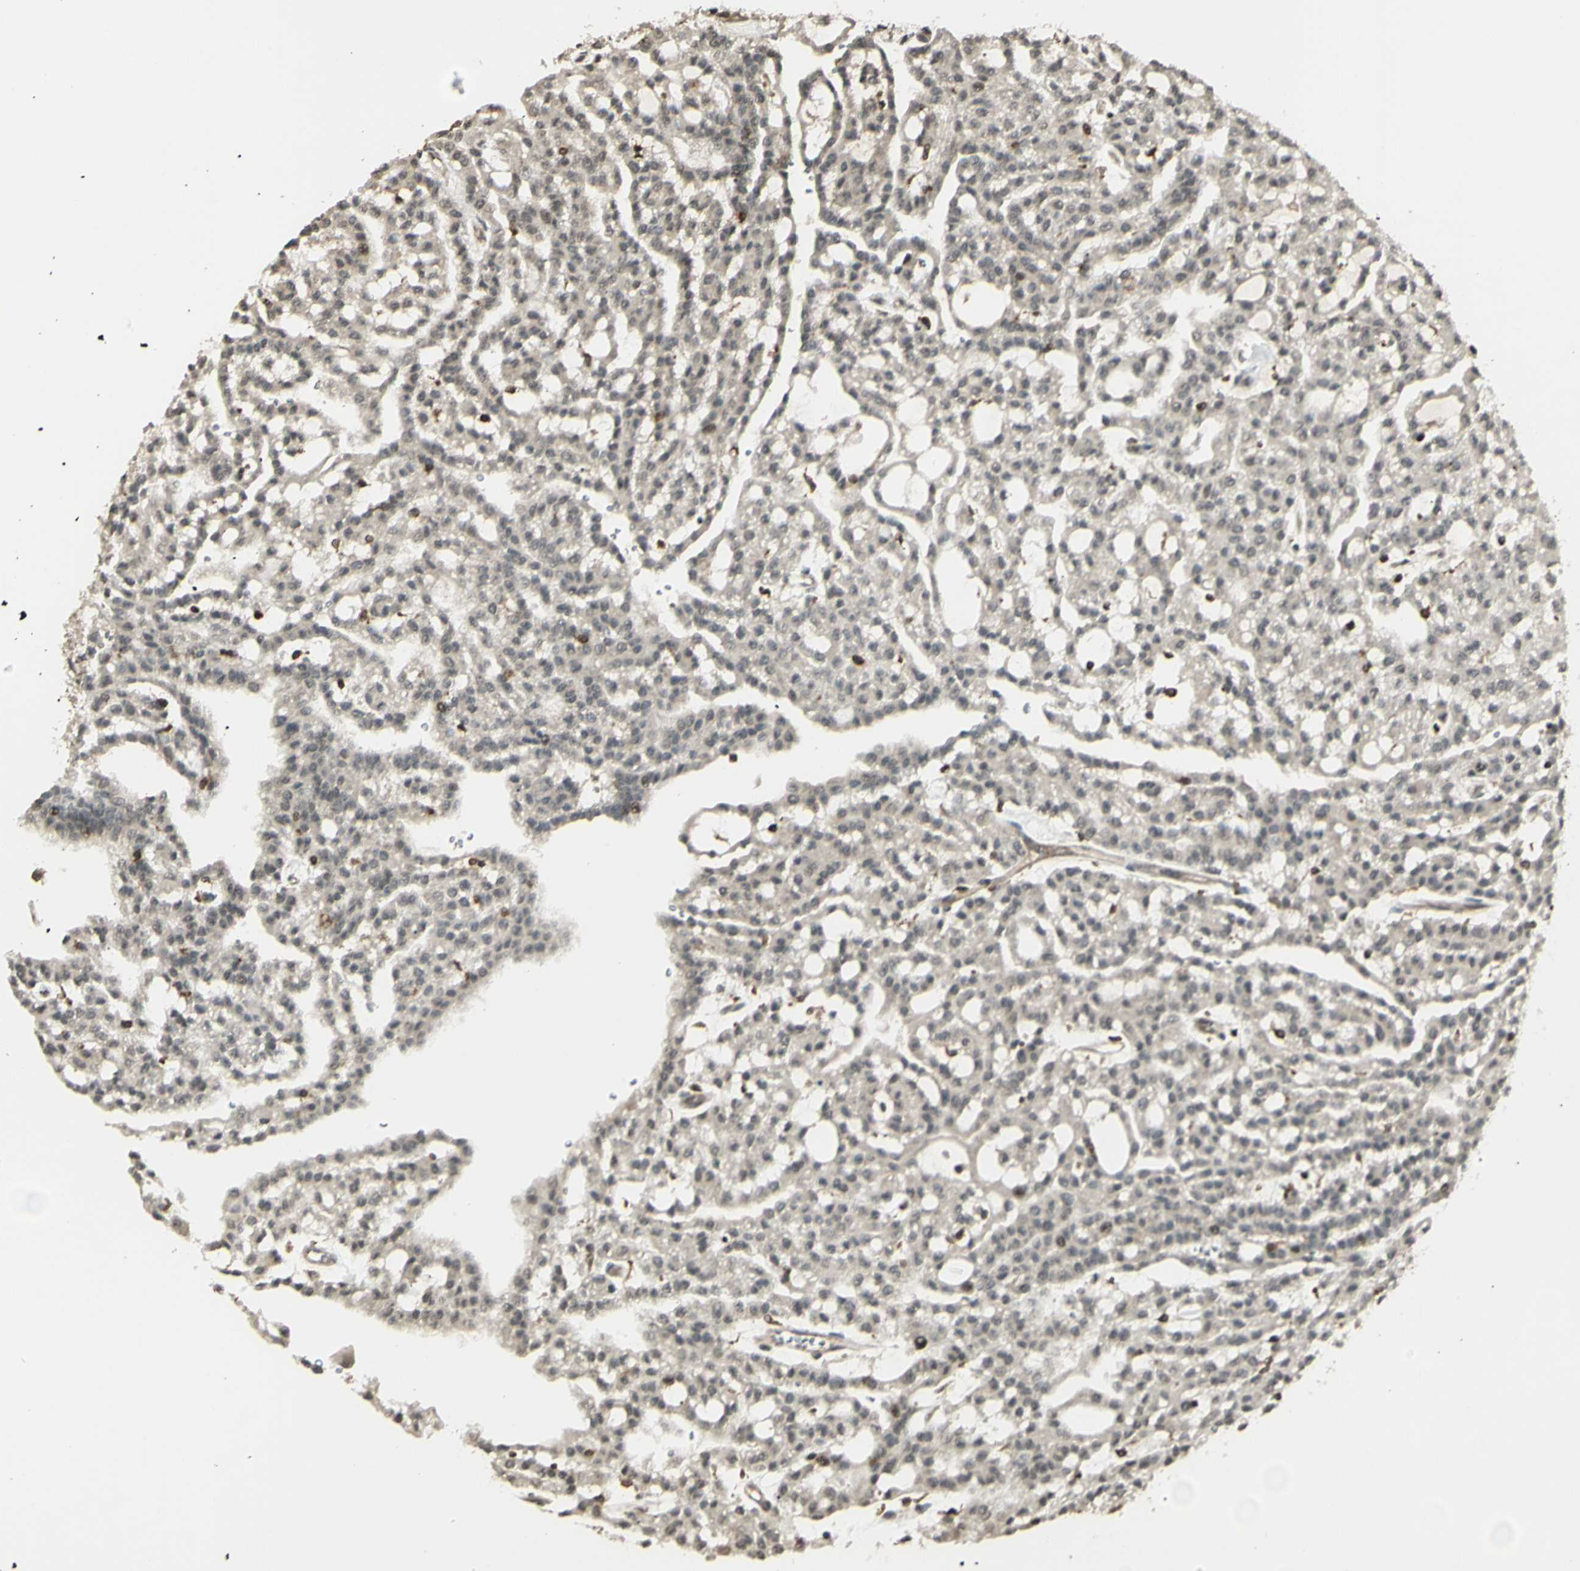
{"staining": {"intensity": "negative", "quantity": "none", "location": "none"}, "tissue": "renal cancer", "cell_type": "Tumor cells", "image_type": "cancer", "snomed": [{"axis": "morphology", "description": "Adenocarcinoma, NOS"}, {"axis": "topography", "description": "Kidney"}], "caption": "IHC histopathology image of renal adenocarcinoma stained for a protein (brown), which demonstrates no expression in tumor cells.", "gene": "BLNK", "patient": {"sex": "male", "age": 63}}